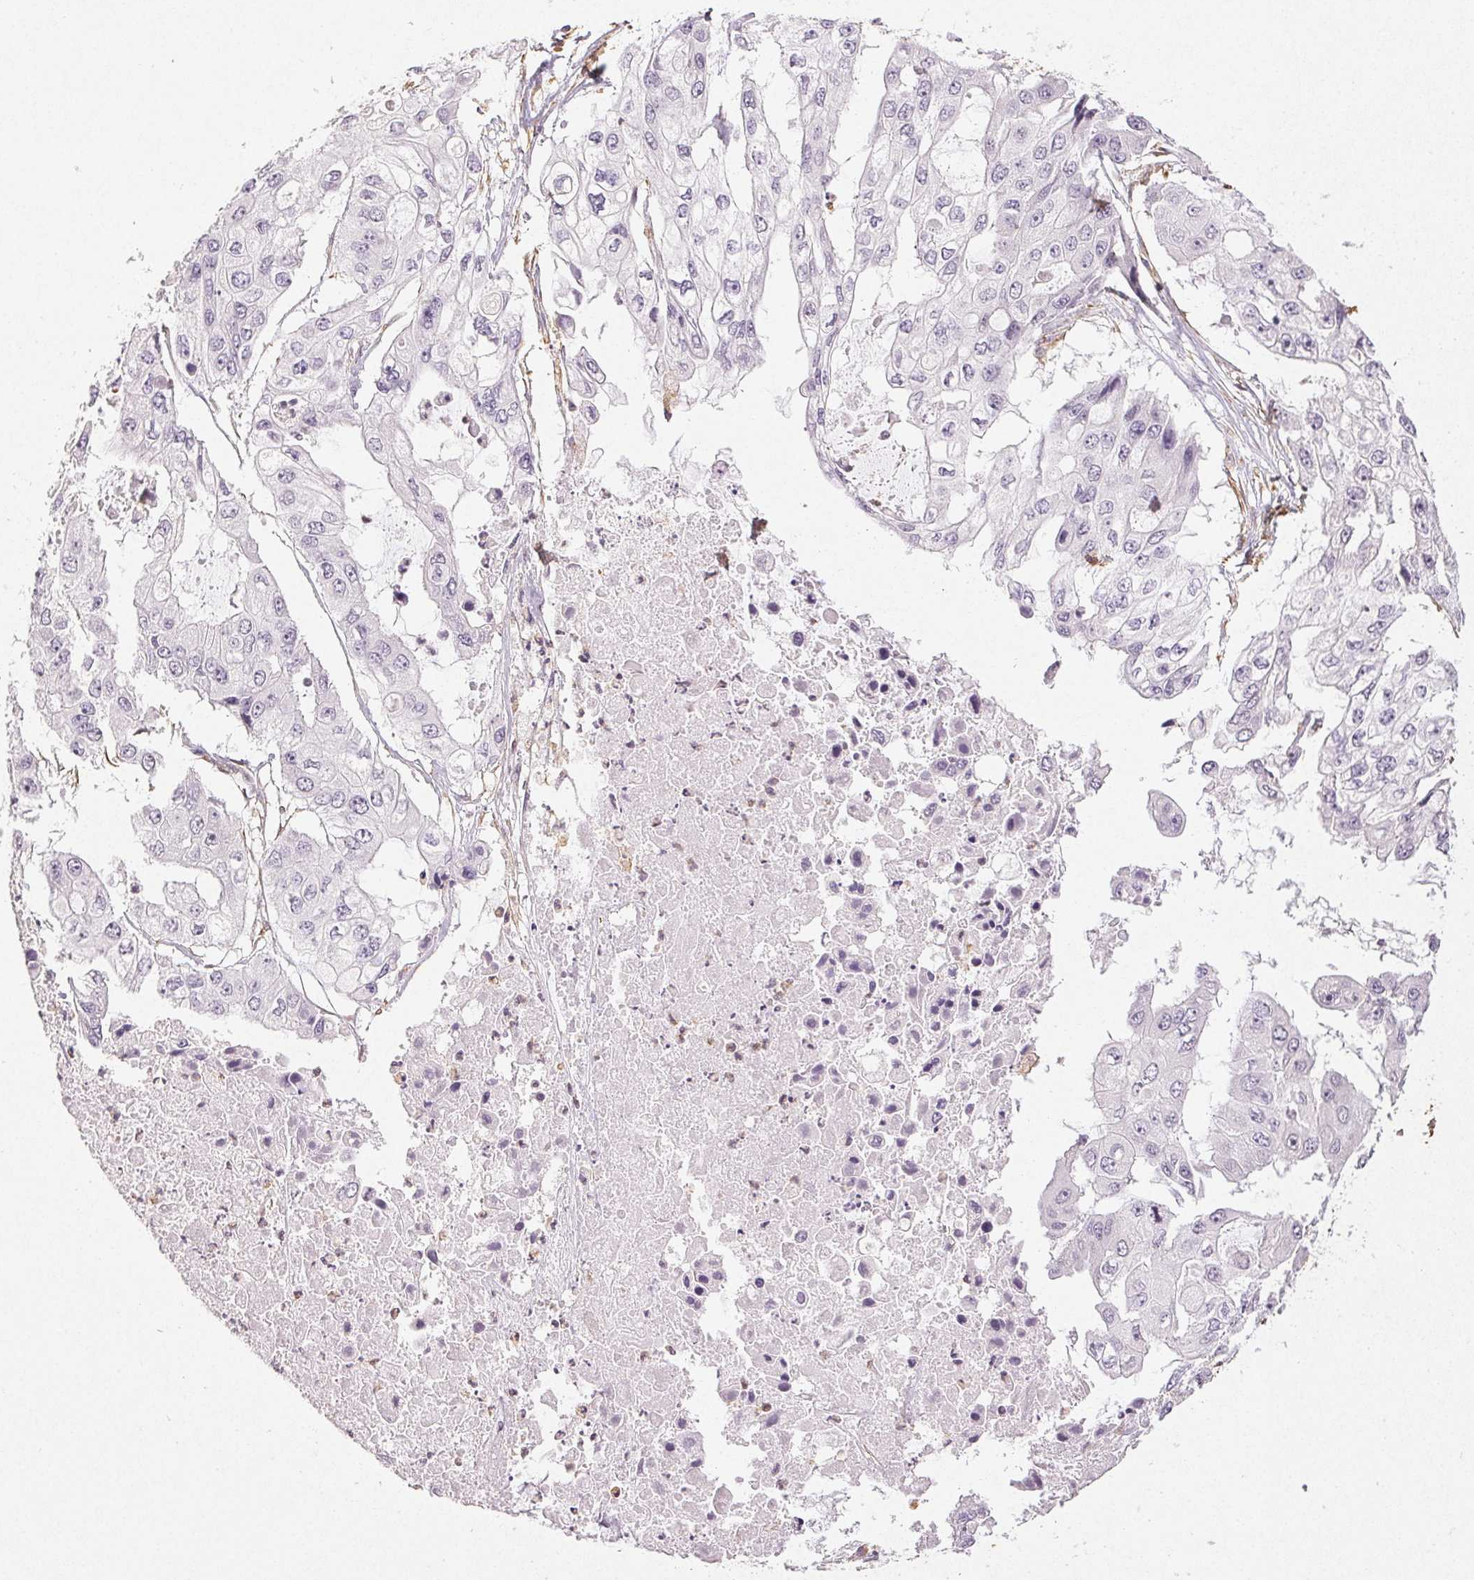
{"staining": {"intensity": "negative", "quantity": "none", "location": "none"}, "tissue": "ovarian cancer", "cell_type": "Tumor cells", "image_type": "cancer", "snomed": [{"axis": "morphology", "description": "Cystadenocarcinoma, serous, NOS"}, {"axis": "topography", "description": "Ovary"}], "caption": "An immunohistochemistry (IHC) image of ovarian cancer (serous cystadenocarcinoma) is shown. There is no staining in tumor cells of ovarian cancer (serous cystadenocarcinoma).", "gene": "COL7A1", "patient": {"sex": "female", "age": 56}}